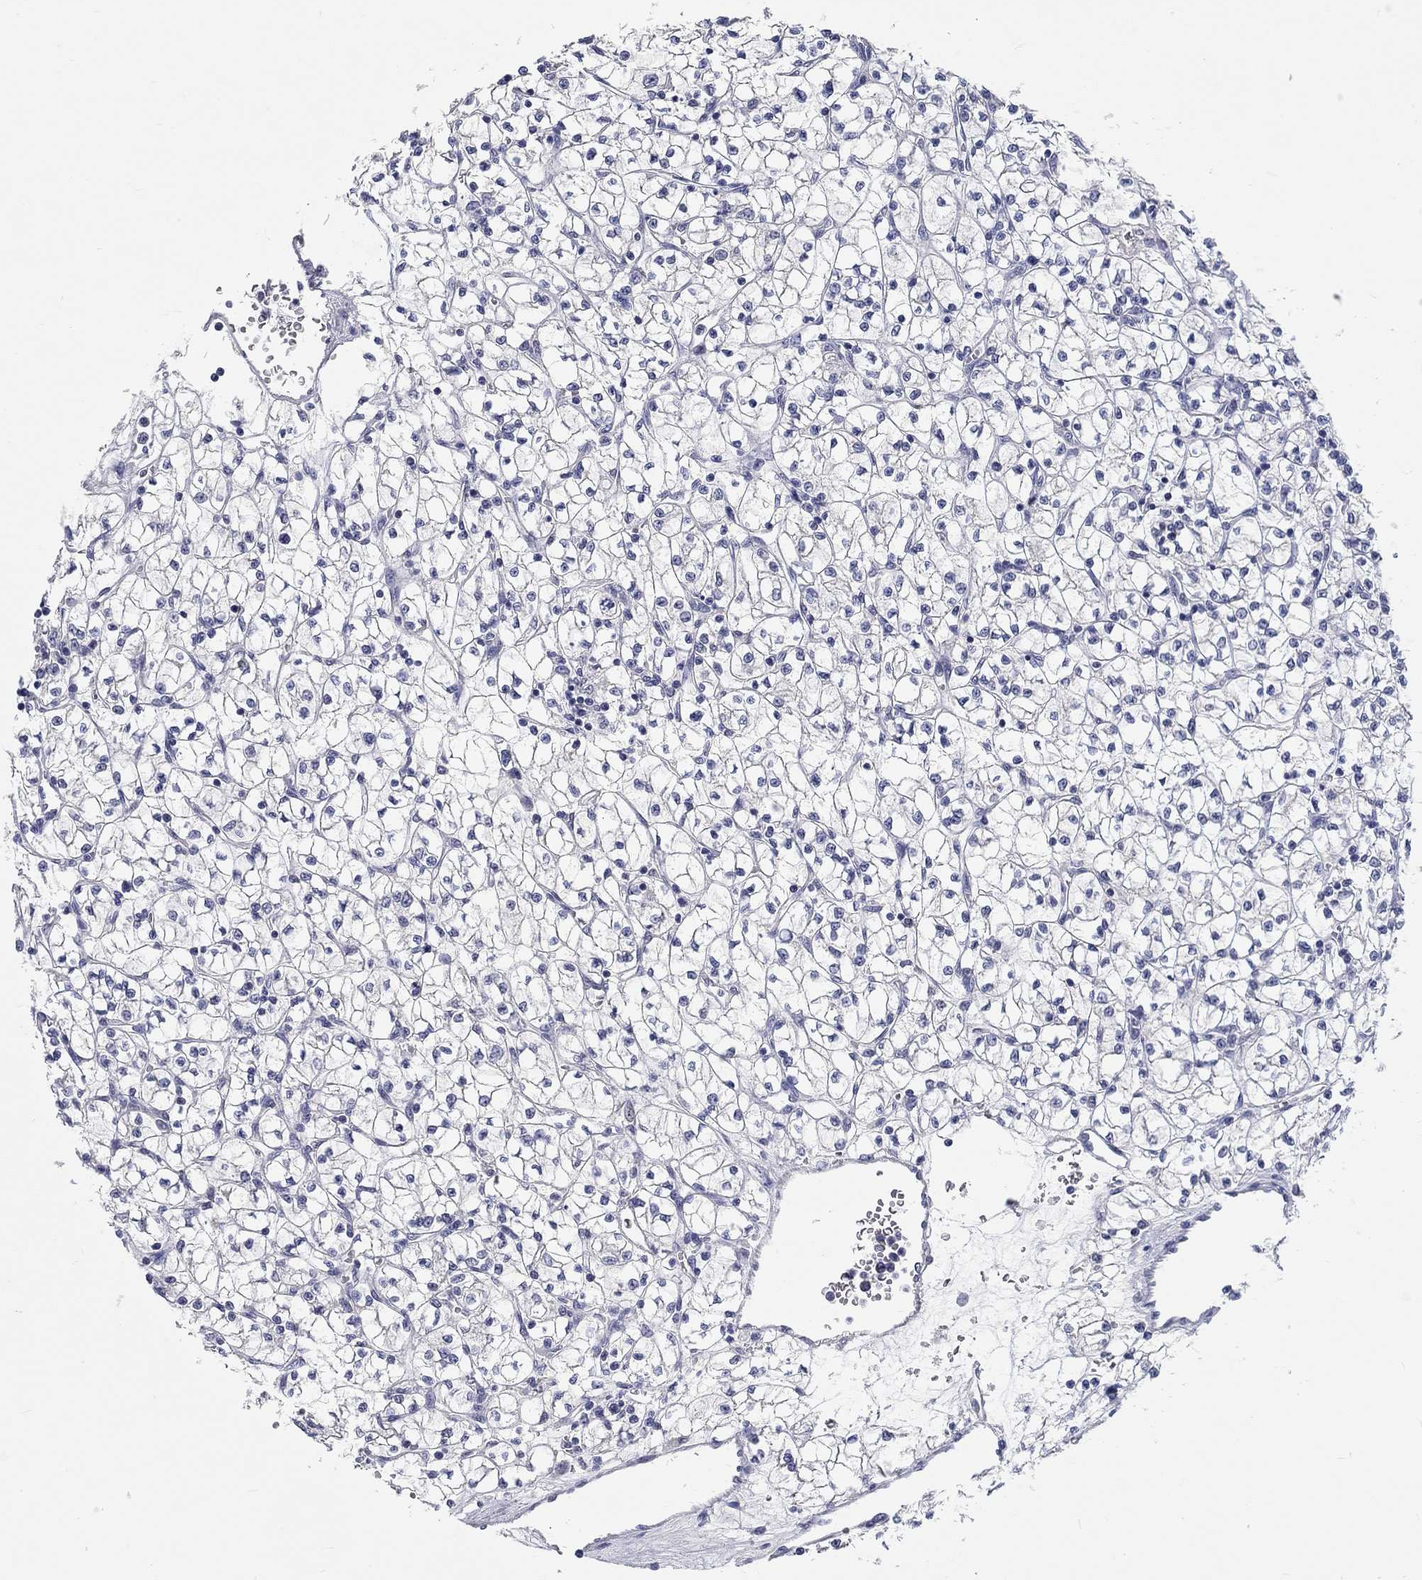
{"staining": {"intensity": "negative", "quantity": "none", "location": "none"}, "tissue": "renal cancer", "cell_type": "Tumor cells", "image_type": "cancer", "snomed": [{"axis": "morphology", "description": "Adenocarcinoma, NOS"}, {"axis": "topography", "description": "Kidney"}], "caption": "Human renal adenocarcinoma stained for a protein using immunohistochemistry shows no staining in tumor cells.", "gene": "GRIN1", "patient": {"sex": "female", "age": 64}}